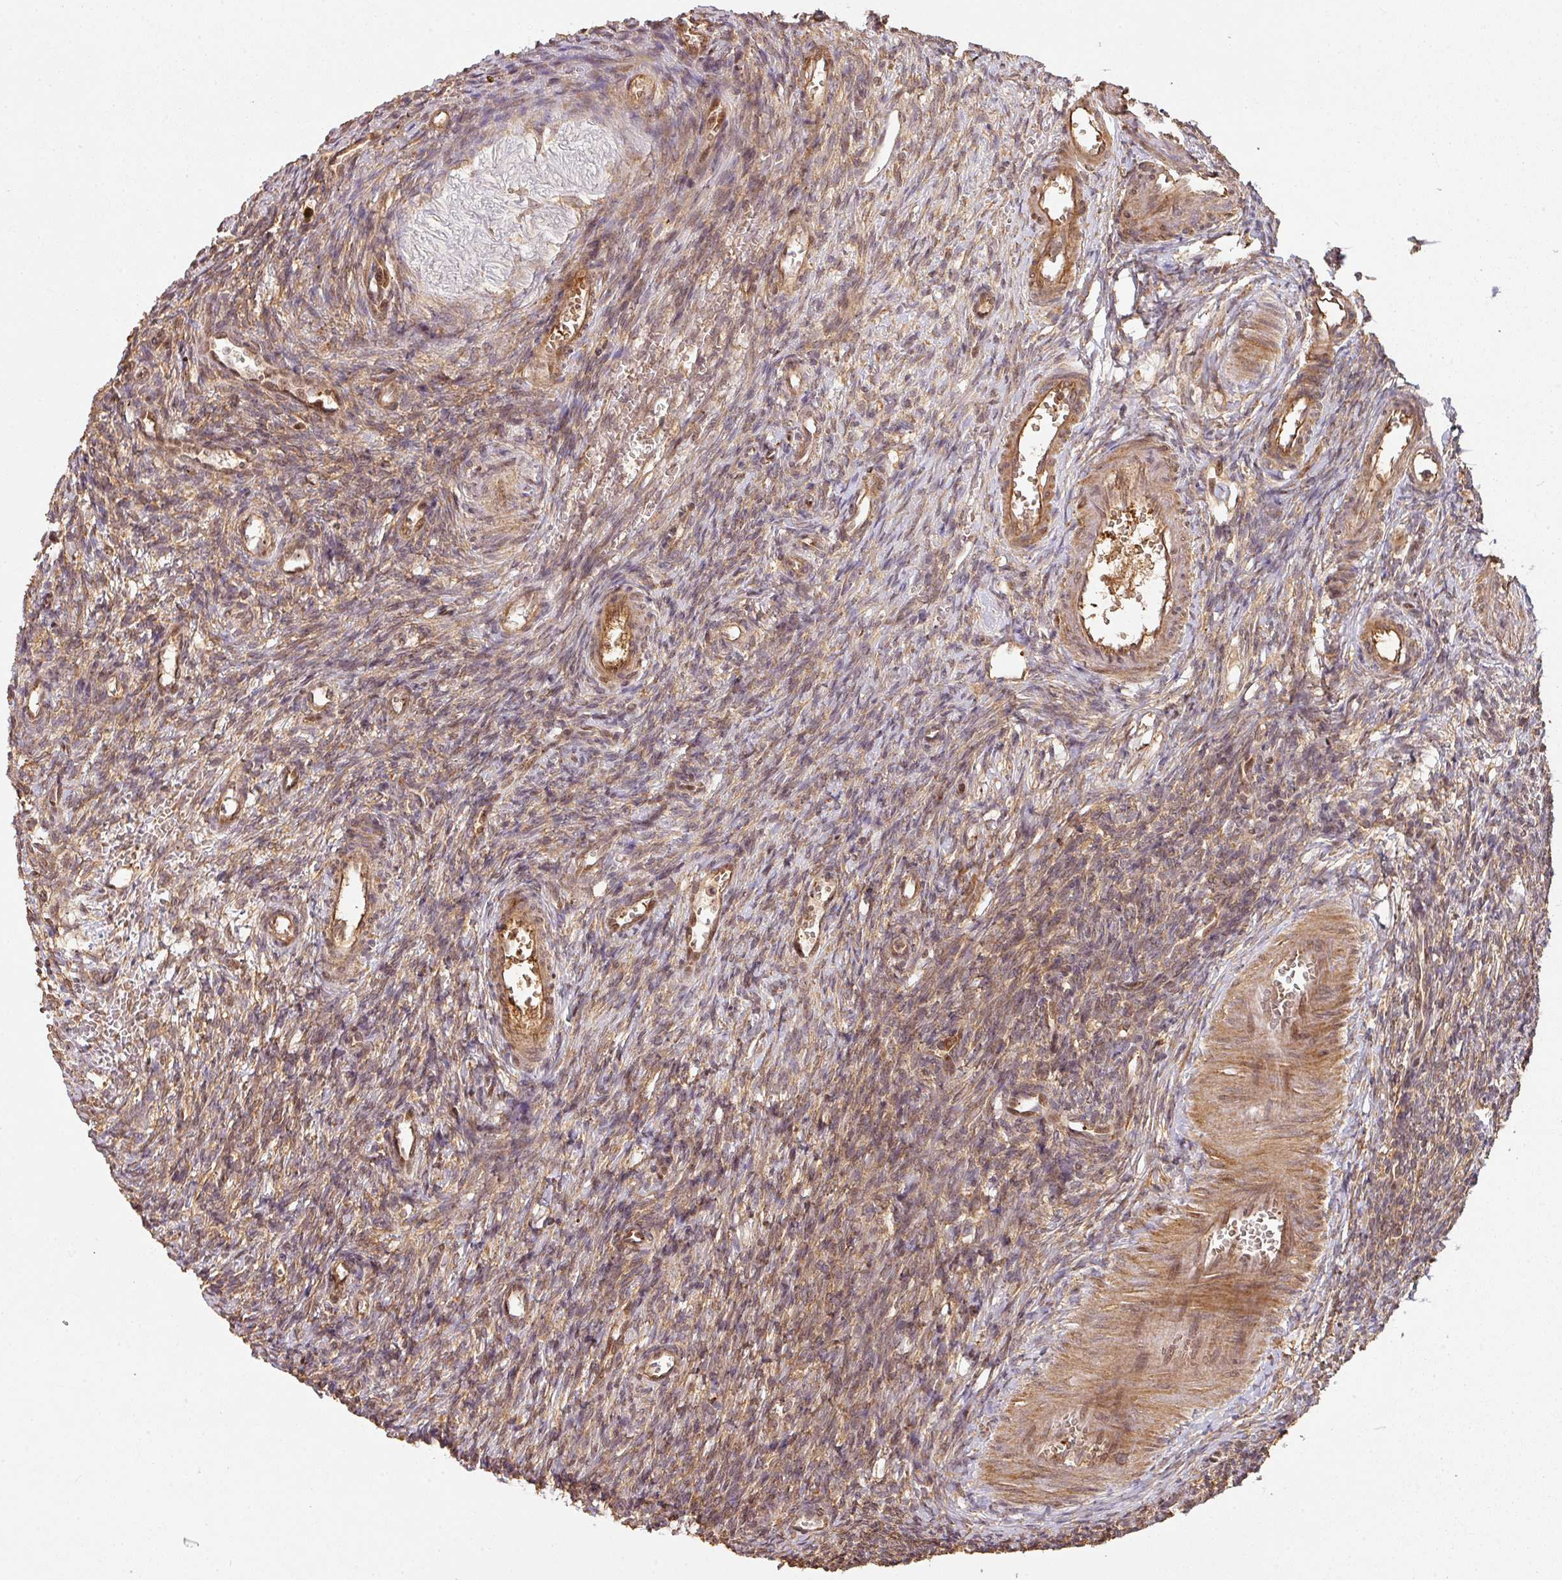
{"staining": {"intensity": "moderate", "quantity": ">75%", "location": "cytoplasmic/membranous,nuclear"}, "tissue": "ovary", "cell_type": "Follicle cells", "image_type": "normal", "snomed": [{"axis": "morphology", "description": "Normal tissue, NOS"}, {"axis": "topography", "description": "Ovary"}], "caption": "Immunohistochemistry image of normal ovary: ovary stained using immunohistochemistry displays medium levels of moderate protein expression localized specifically in the cytoplasmic/membranous,nuclear of follicle cells, appearing as a cytoplasmic/membranous,nuclear brown color.", "gene": "ZNF322", "patient": {"sex": "female", "age": 39}}